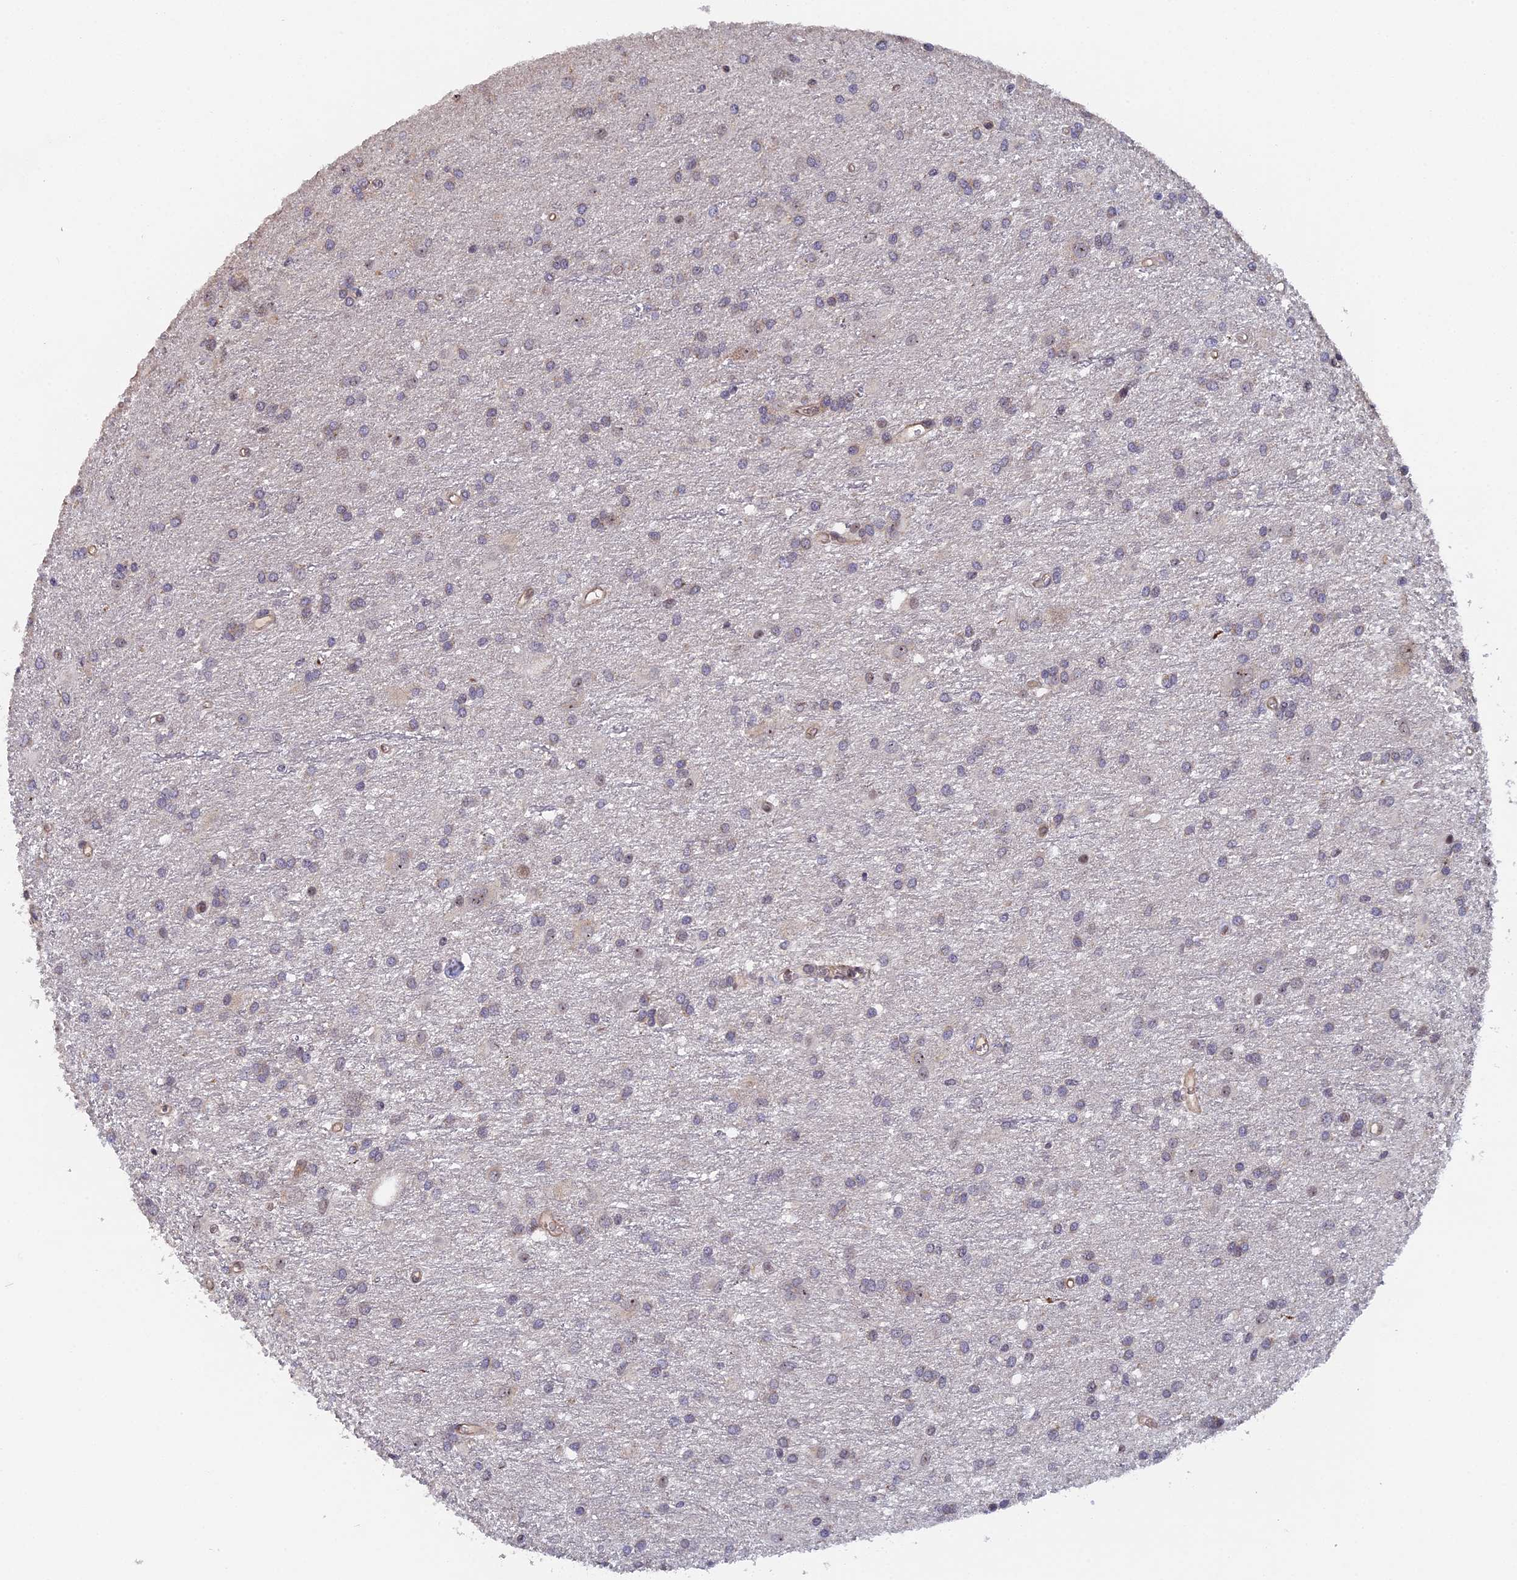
{"staining": {"intensity": "negative", "quantity": "none", "location": "none"}, "tissue": "glioma", "cell_type": "Tumor cells", "image_type": "cancer", "snomed": [{"axis": "morphology", "description": "Glioma, malignant, High grade"}, {"axis": "topography", "description": "Brain"}], "caption": "Immunohistochemical staining of human glioma reveals no significant positivity in tumor cells.", "gene": "FAM98C", "patient": {"sex": "female", "age": 50}}